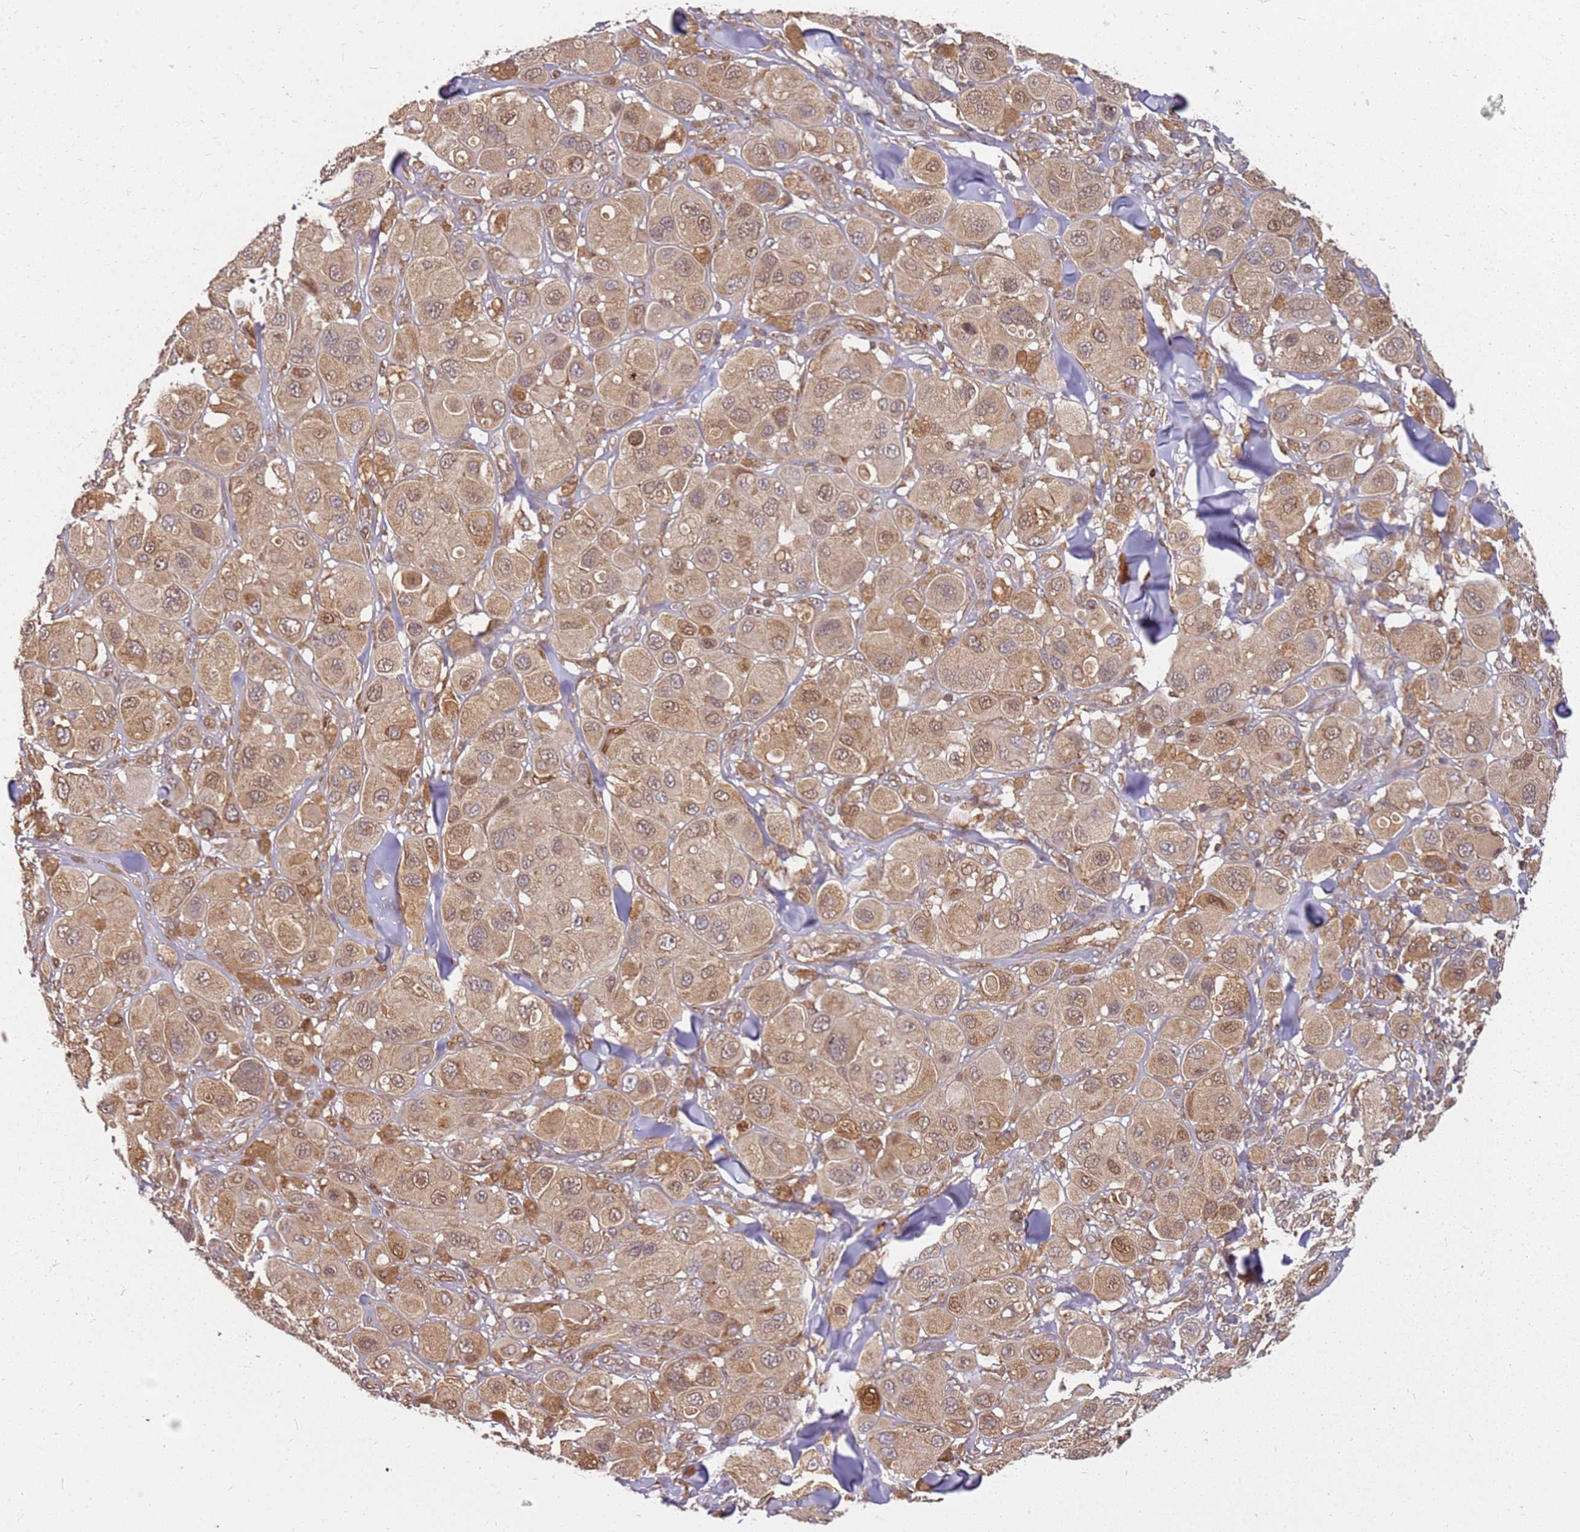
{"staining": {"intensity": "moderate", "quantity": ">75%", "location": "cytoplasmic/membranous,nuclear"}, "tissue": "melanoma", "cell_type": "Tumor cells", "image_type": "cancer", "snomed": [{"axis": "morphology", "description": "Malignant melanoma, Metastatic site"}, {"axis": "topography", "description": "Skin"}], "caption": "DAB (3,3'-diaminobenzidine) immunohistochemical staining of melanoma shows moderate cytoplasmic/membranous and nuclear protein positivity in about >75% of tumor cells. The staining was performed using DAB (3,3'-diaminobenzidine) to visualize the protein expression in brown, while the nuclei were stained in blue with hematoxylin (Magnification: 20x).", "gene": "NUDT14", "patient": {"sex": "male", "age": 41}}